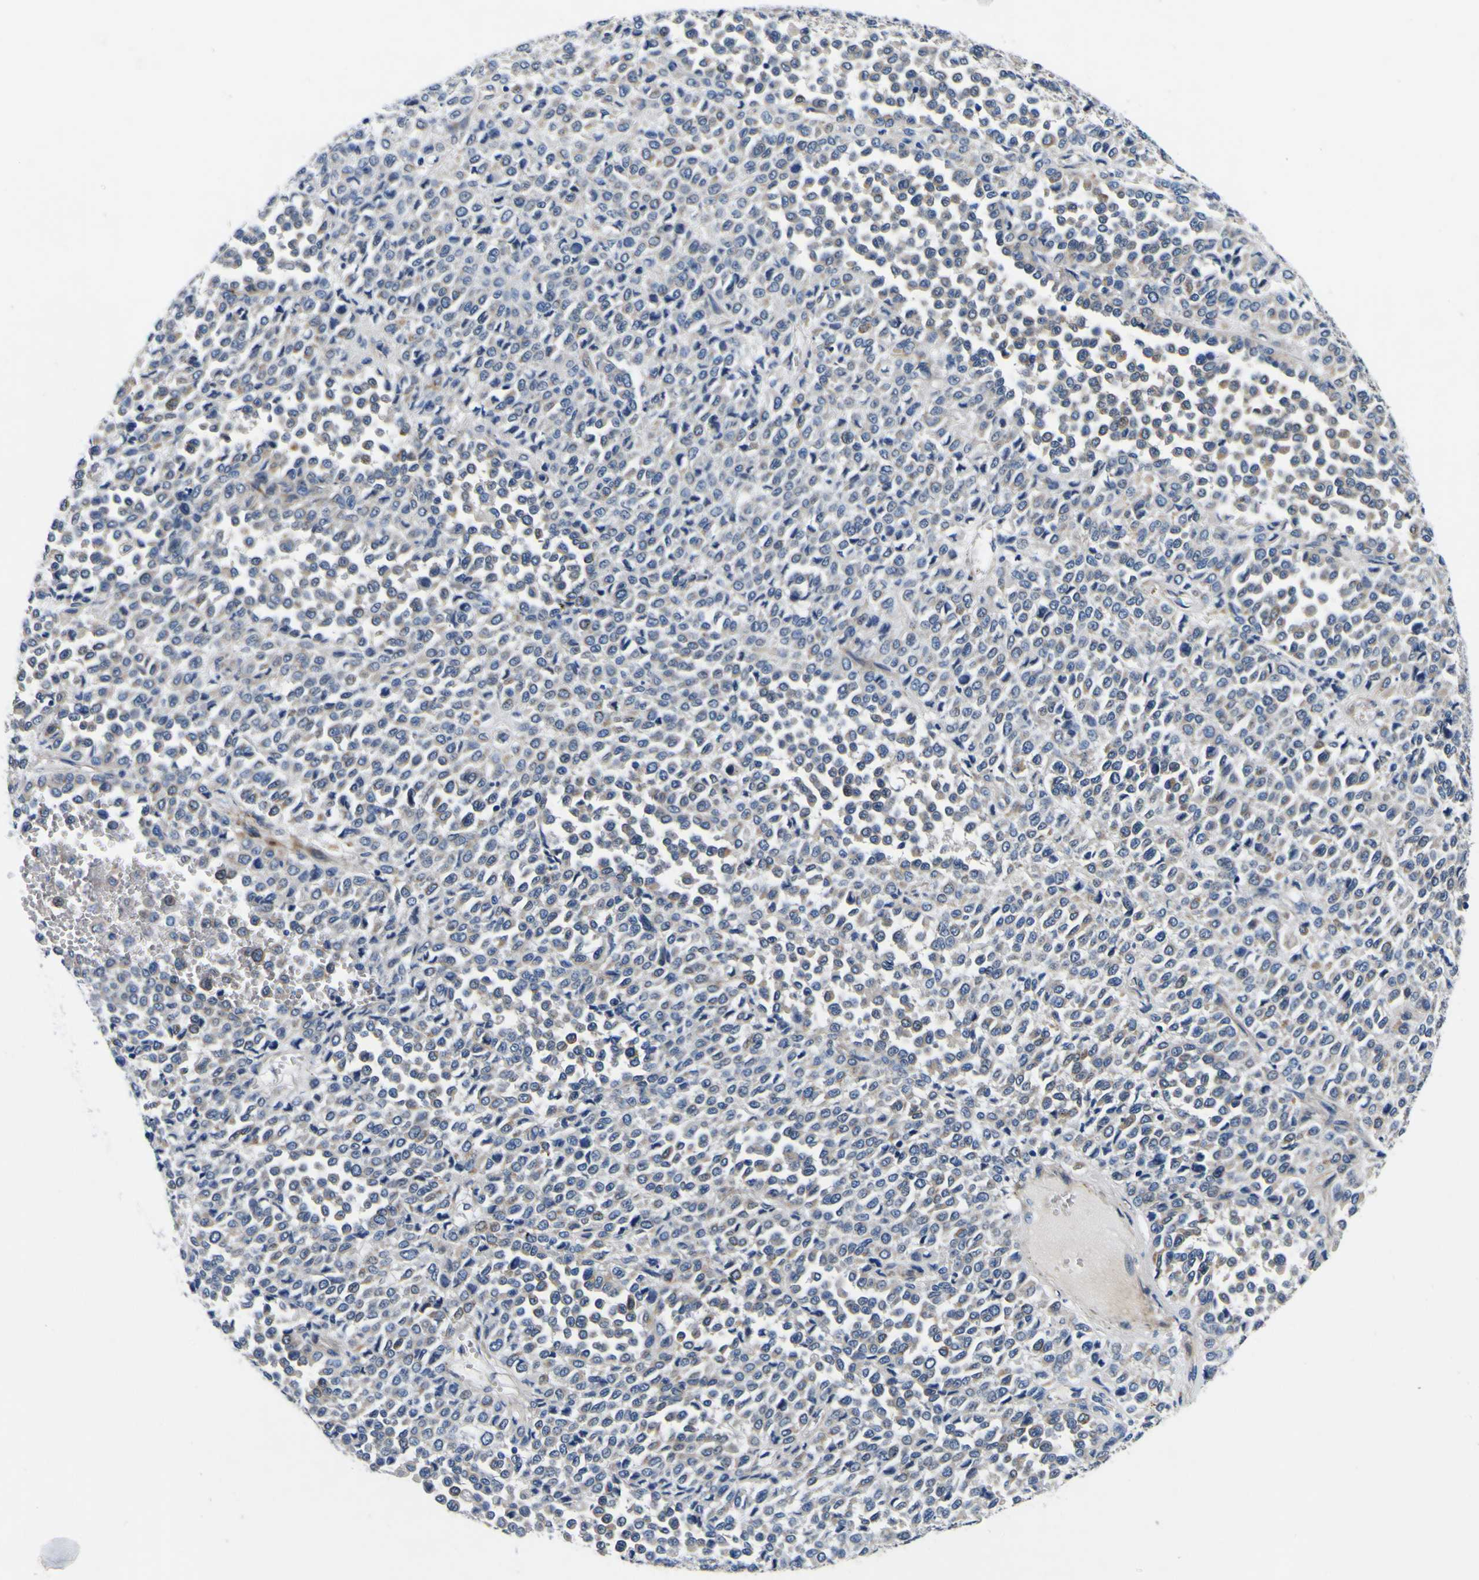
{"staining": {"intensity": "weak", "quantity": "25%-75%", "location": "cytoplasmic/membranous"}, "tissue": "melanoma", "cell_type": "Tumor cells", "image_type": "cancer", "snomed": [{"axis": "morphology", "description": "Malignant melanoma, Metastatic site"}, {"axis": "topography", "description": "Pancreas"}], "caption": "A brown stain shows weak cytoplasmic/membranous positivity of a protein in human melanoma tumor cells.", "gene": "AGAP3", "patient": {"sex": "female", "age": 30}}